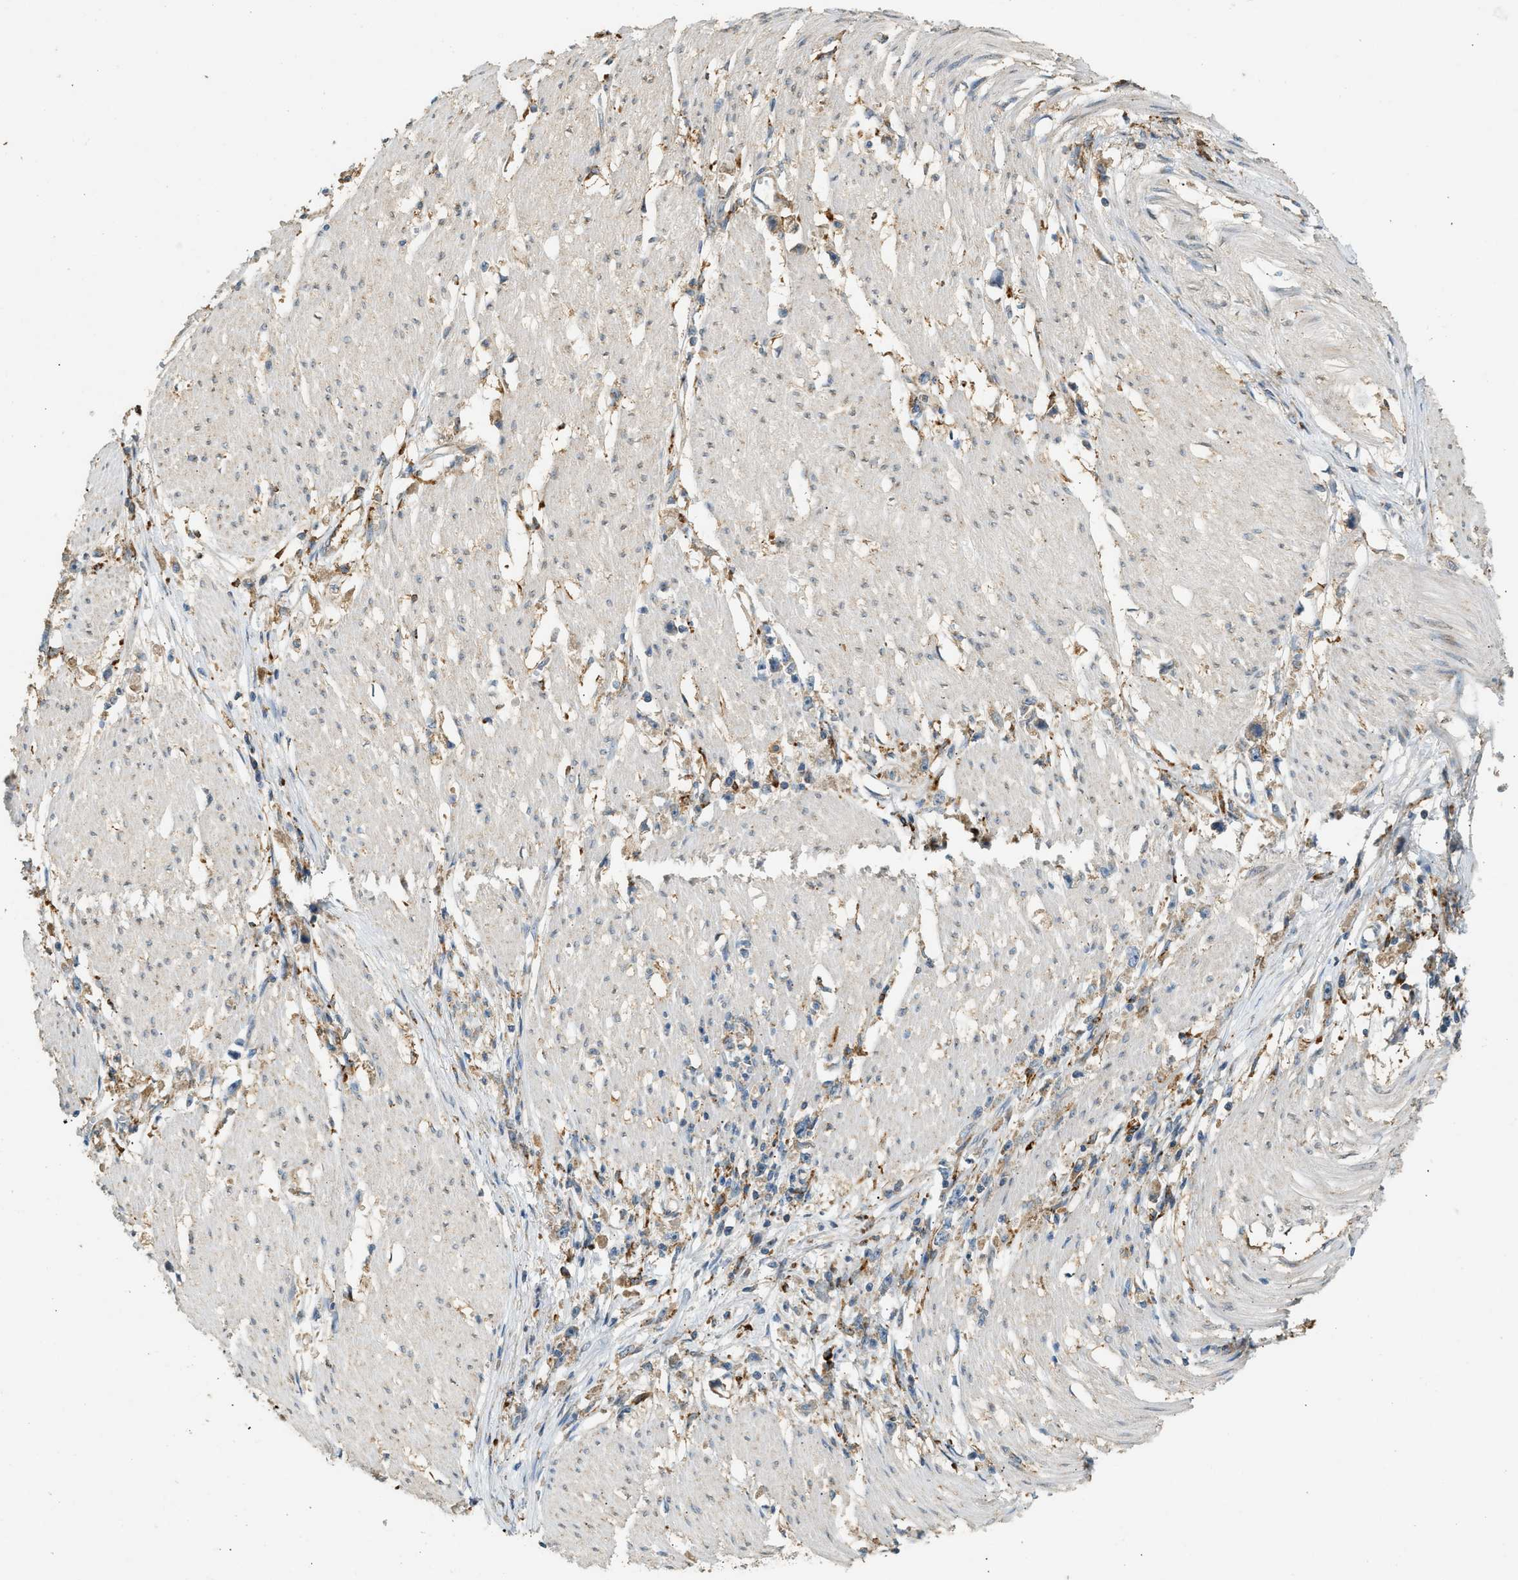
{"staining": {"intensity": "moderate", "quantity": ">75%", "location": "cytoplasmic/membranous"}, "tissue": "stomach cancer", "cell_type": "Tumor cells", "image_type": "cancer", "snomed": [{"axis": "morphology", "description": "Adenocarcinoma, NOS"}, {"axis": "topography", "description": "Stomach"}], "caption": "Protein expression analysis of stomach cancer (adenocarcinoma) displays moderate cytoplasmic/membranous positivity in approximately >75% of tumor cells. The staining was performed using DAB (3,3'-diaminobenzidine), with brown indicating positive protein expression. Nuclei are stained blue with hematoxylin.", "gene": "CTSB", "patient": {"sex": "female", "age": 59}}